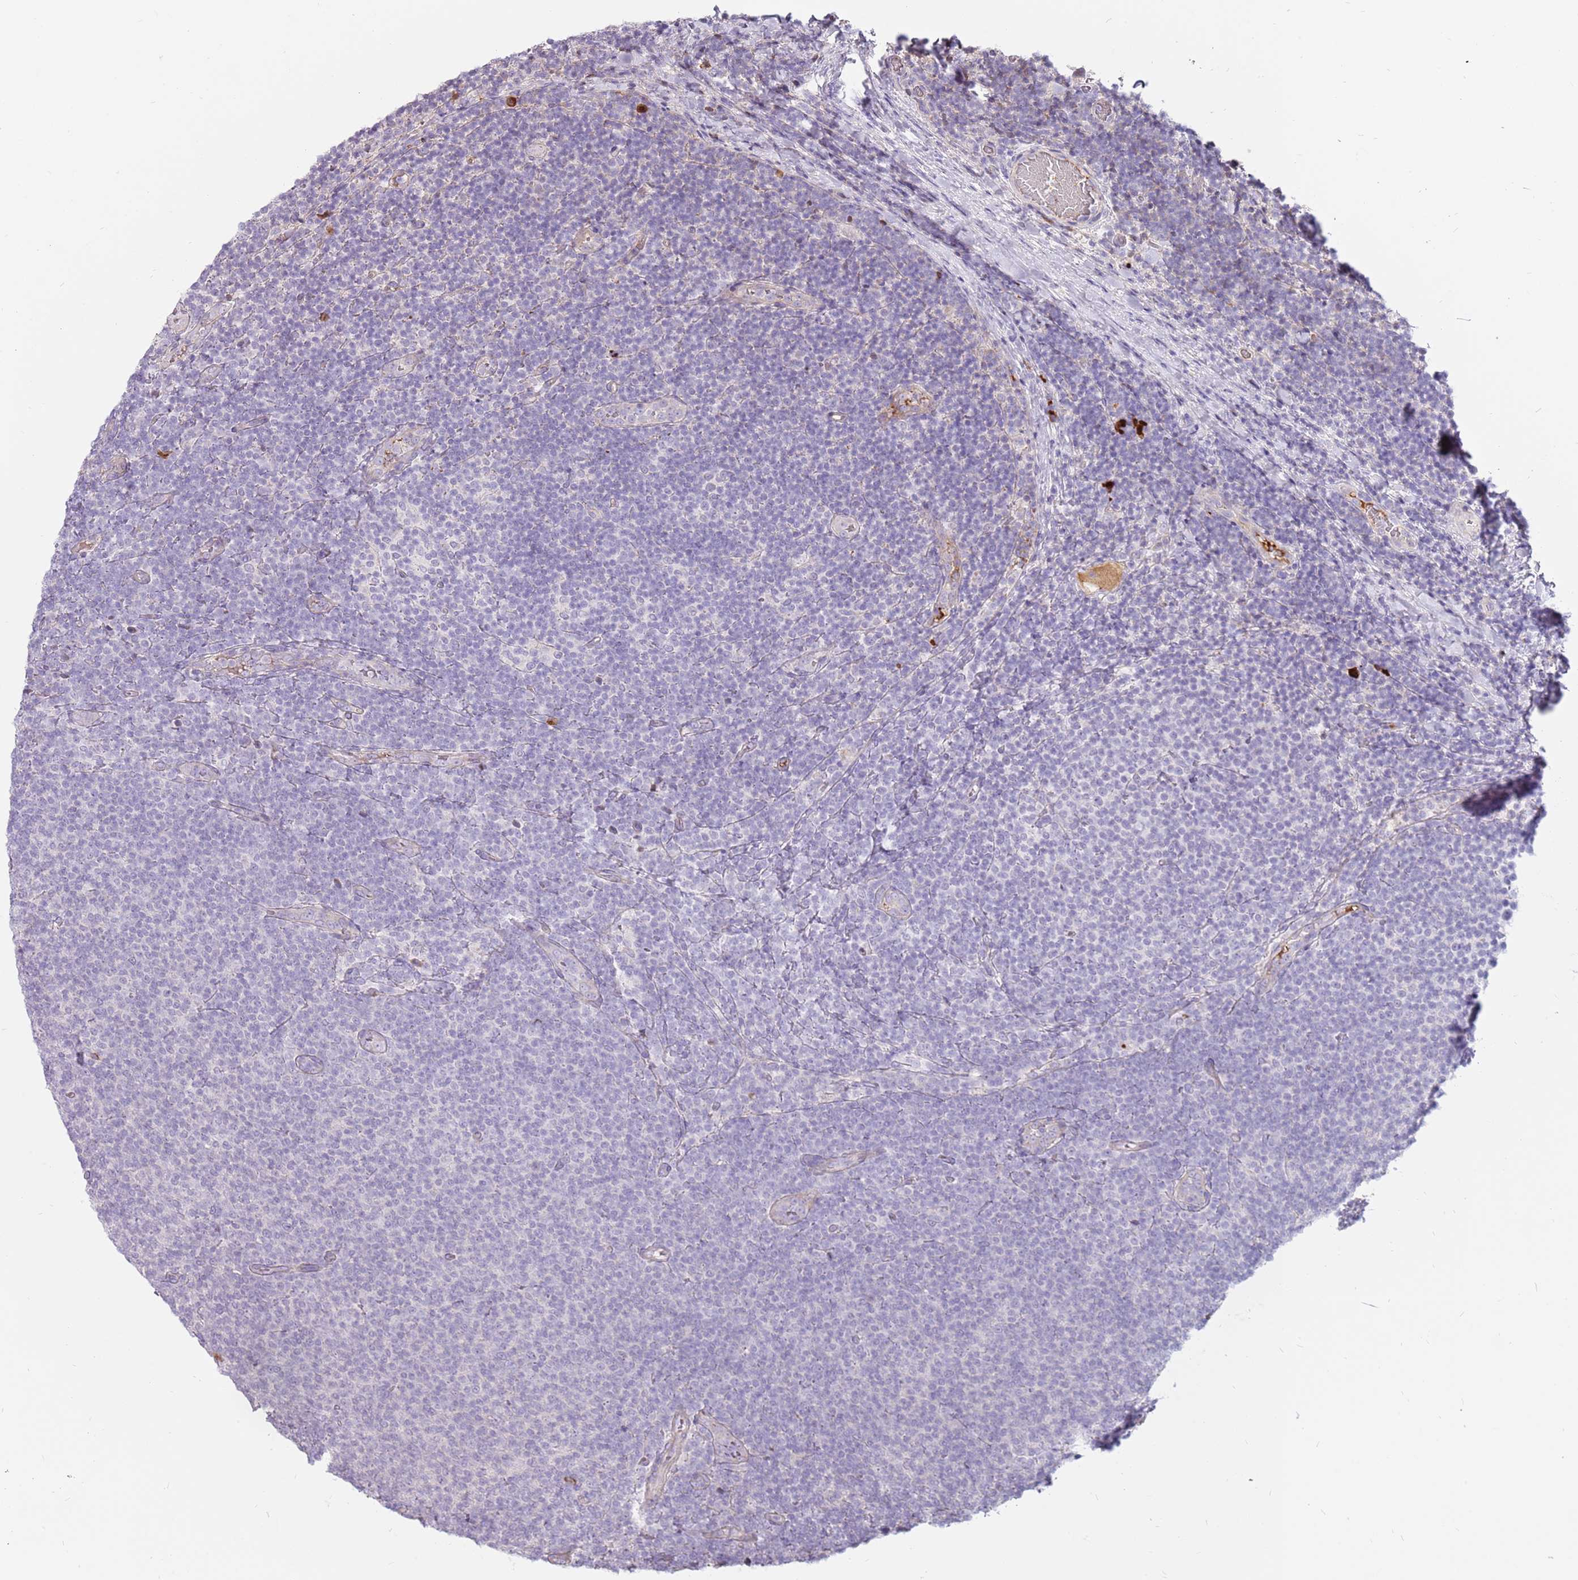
{"staining": {"intensity": "negative", "quantity": "none", "location": "none"}, "tissue": "lymphoma", "cell_type": "Tumor cells", "image_type": "cancer", "snomed": [{"axis": "morphology", "description": "Malignant lymphoma, non-Hodgkin's type, Low grade"}, {"axis": "topography", "description": "Lymph node"}], "caption": "IHC of human lymphoma shows no positivity in tumor cells.", "gene": "MCUB", "patient": {"sex": "male", "age": 66}}